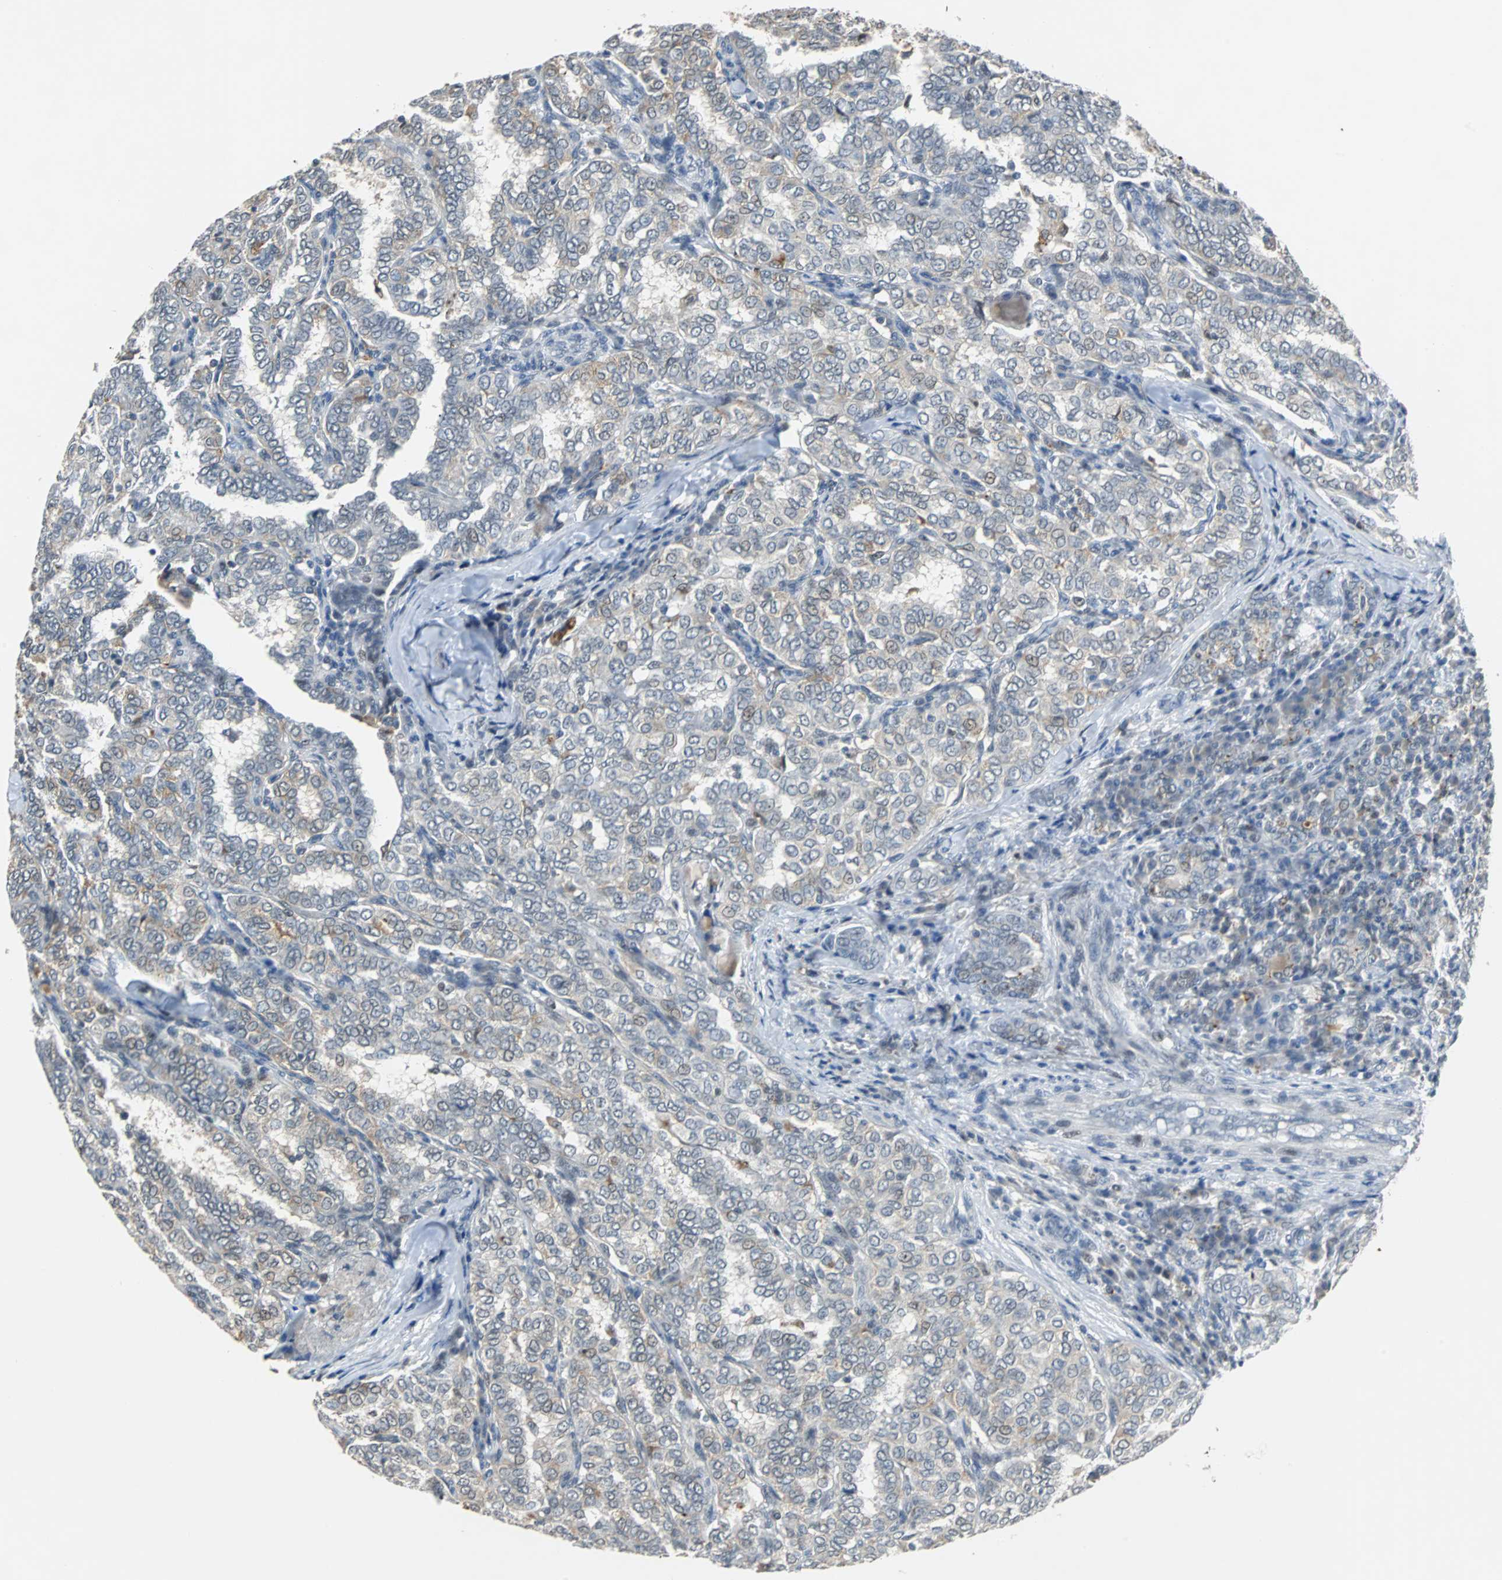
{"staining": {"intensity": "weak", "quantity": "<25%", "location": "cytoplasmic/membranous"}, "tissue": "thyroid cancer", "cell_type": "Tumor cells", "image_type": "cancer", "snomed": [{"axis": "morphology", "description": "Papillary adenocarcinoma, NOS"}, {"axis": "topography", "description": "Thyroid gland"}], "caption": "Immunohistochemistry micrograph of human thyroid papillary adenocarcinoma stained for a protein (brown), which displays no expression in tumor cells.", "gene": "HLX", "patient": {"sex": "female", "age": 30}}